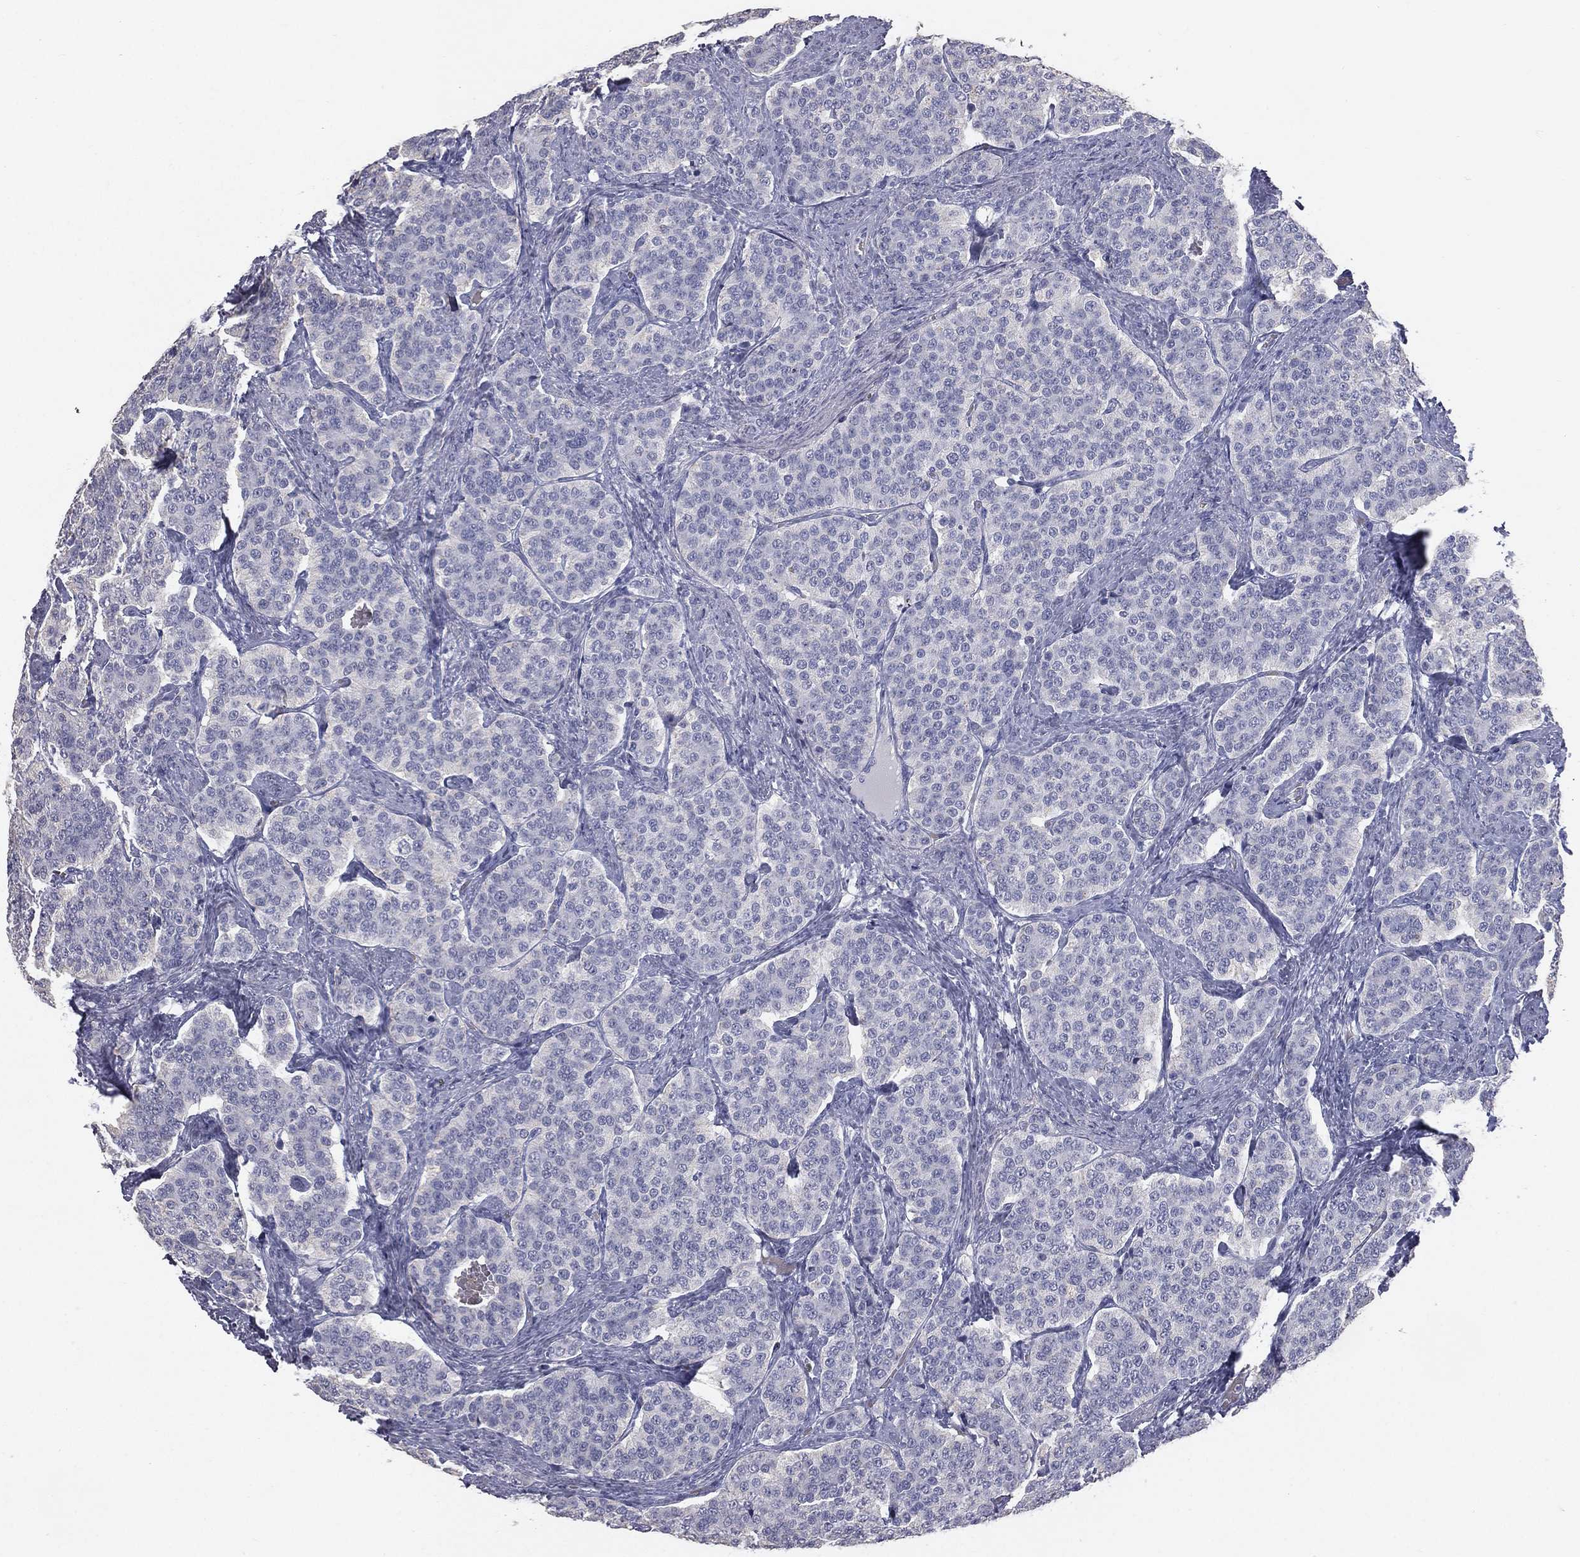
{"staining": {"intensity": "negative", "quantity": "none", "location": "none"}, "tissue": "carcinoid", "cell_type": "Tumor cells", "image_type": "cancer", "snomed": [{"axis": "morphology", "description": "Carcinoid, malignant, NOS"}, {"axis": "topography", "description": "Small intestine"}], "caption": "The immunohistochemistry image has no significant positivity in tumor cells of carcinoid tissue.", "gene": "ESX1", "patient": {"sex": "female", "age": 58}}